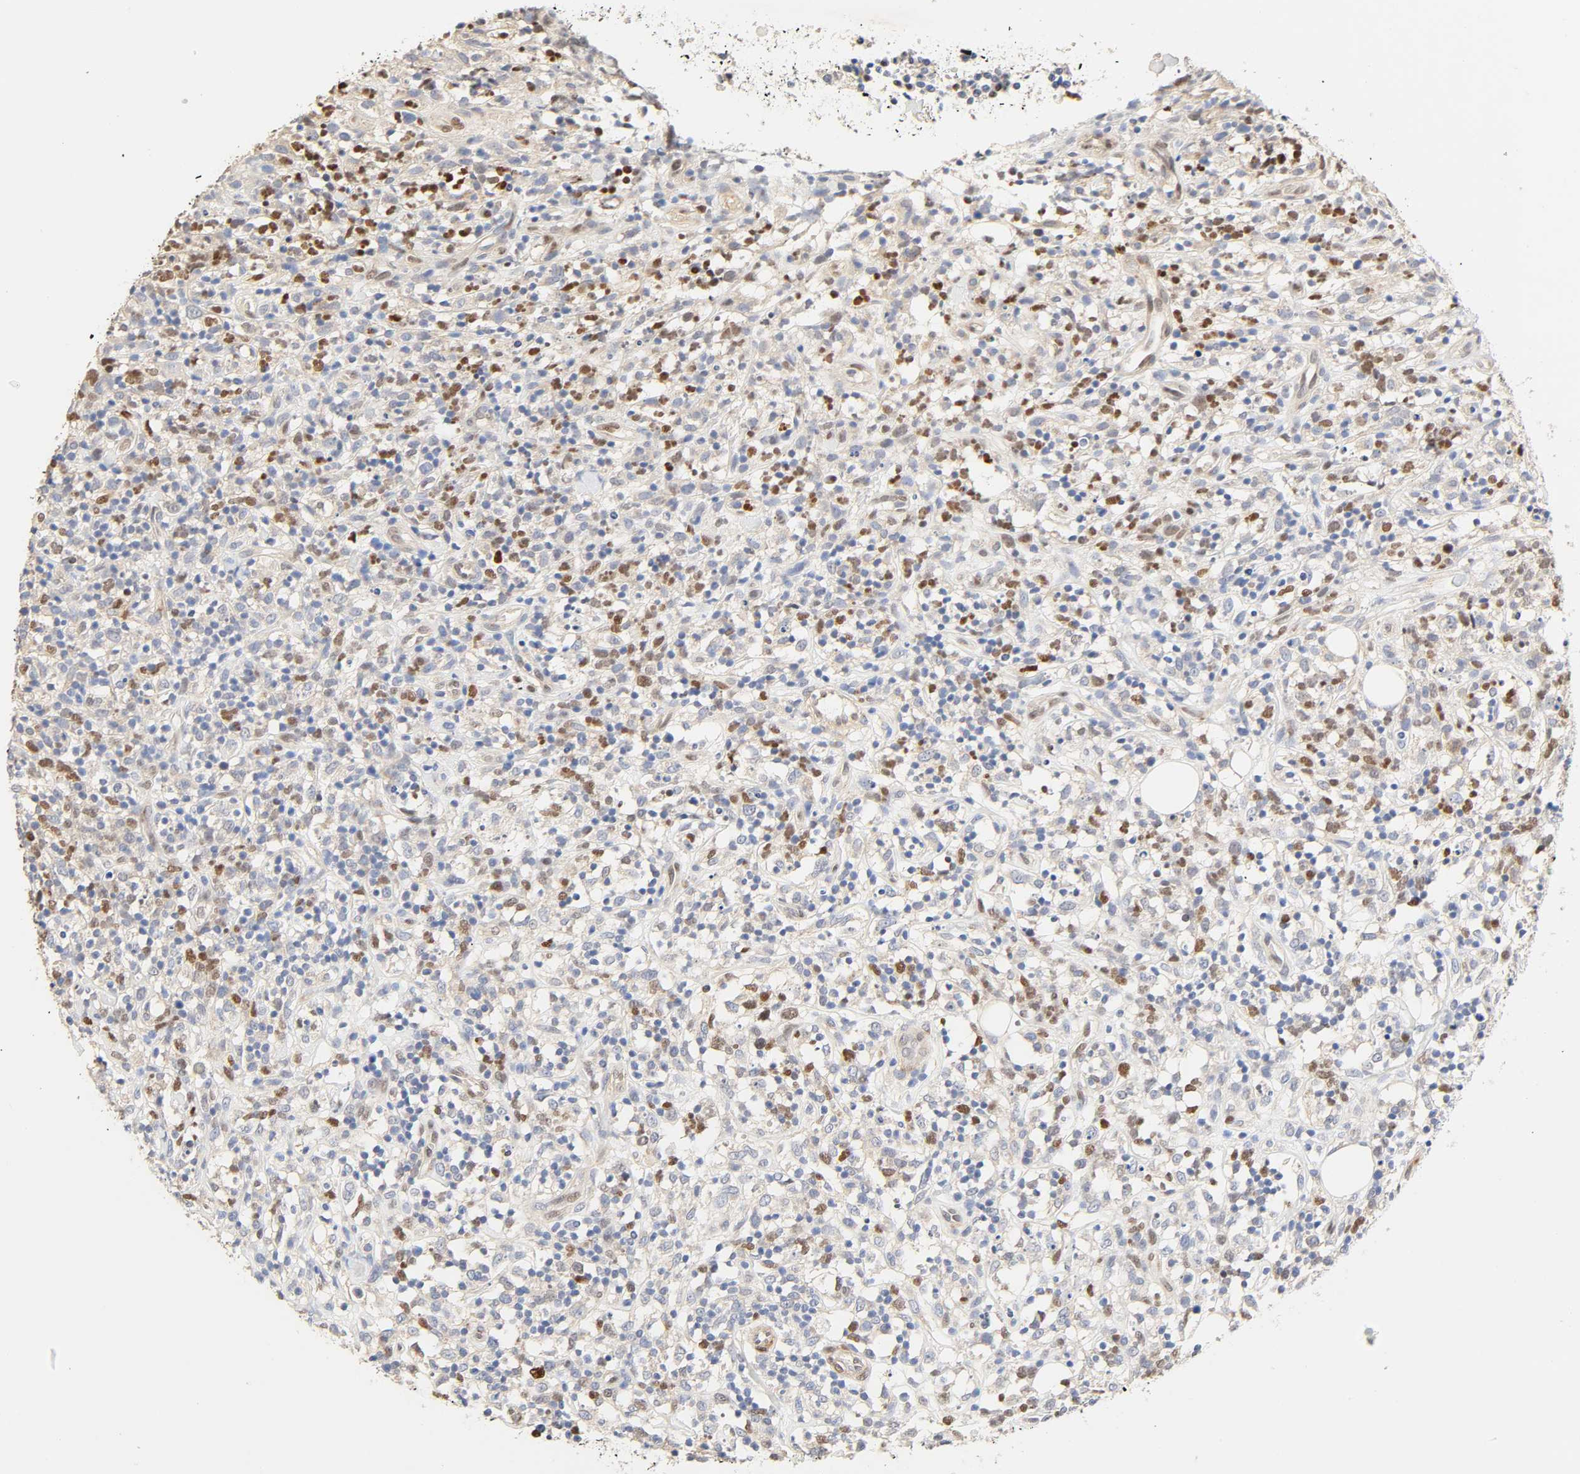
{"staining": {"intensity": "moderate", "quantity": "<25%", "location": "nuclear"}, "tissue": "lymphoma", "cell_type": "Tumor cells", "image_type": "cancer", "snomed": [{"axis": "morphology", "description": "Malignant lymphoma, non-Hodgkin's type, High grade"}, {"axis": "topography", "description": "Lymph node"}], "caption": "IHC histopathology image of neoplastic tissue: human high-grade malignant lymphoma, non-Hodgkin's type stained using immunohistochemistry shows low levels of moderate protein expression localized specifically in the nuclear of tumor cells, appearing as a nuclear brown color.", "gene": "BORCS8-MEF2B", "patient": {"sex": "female", "age": 73}}